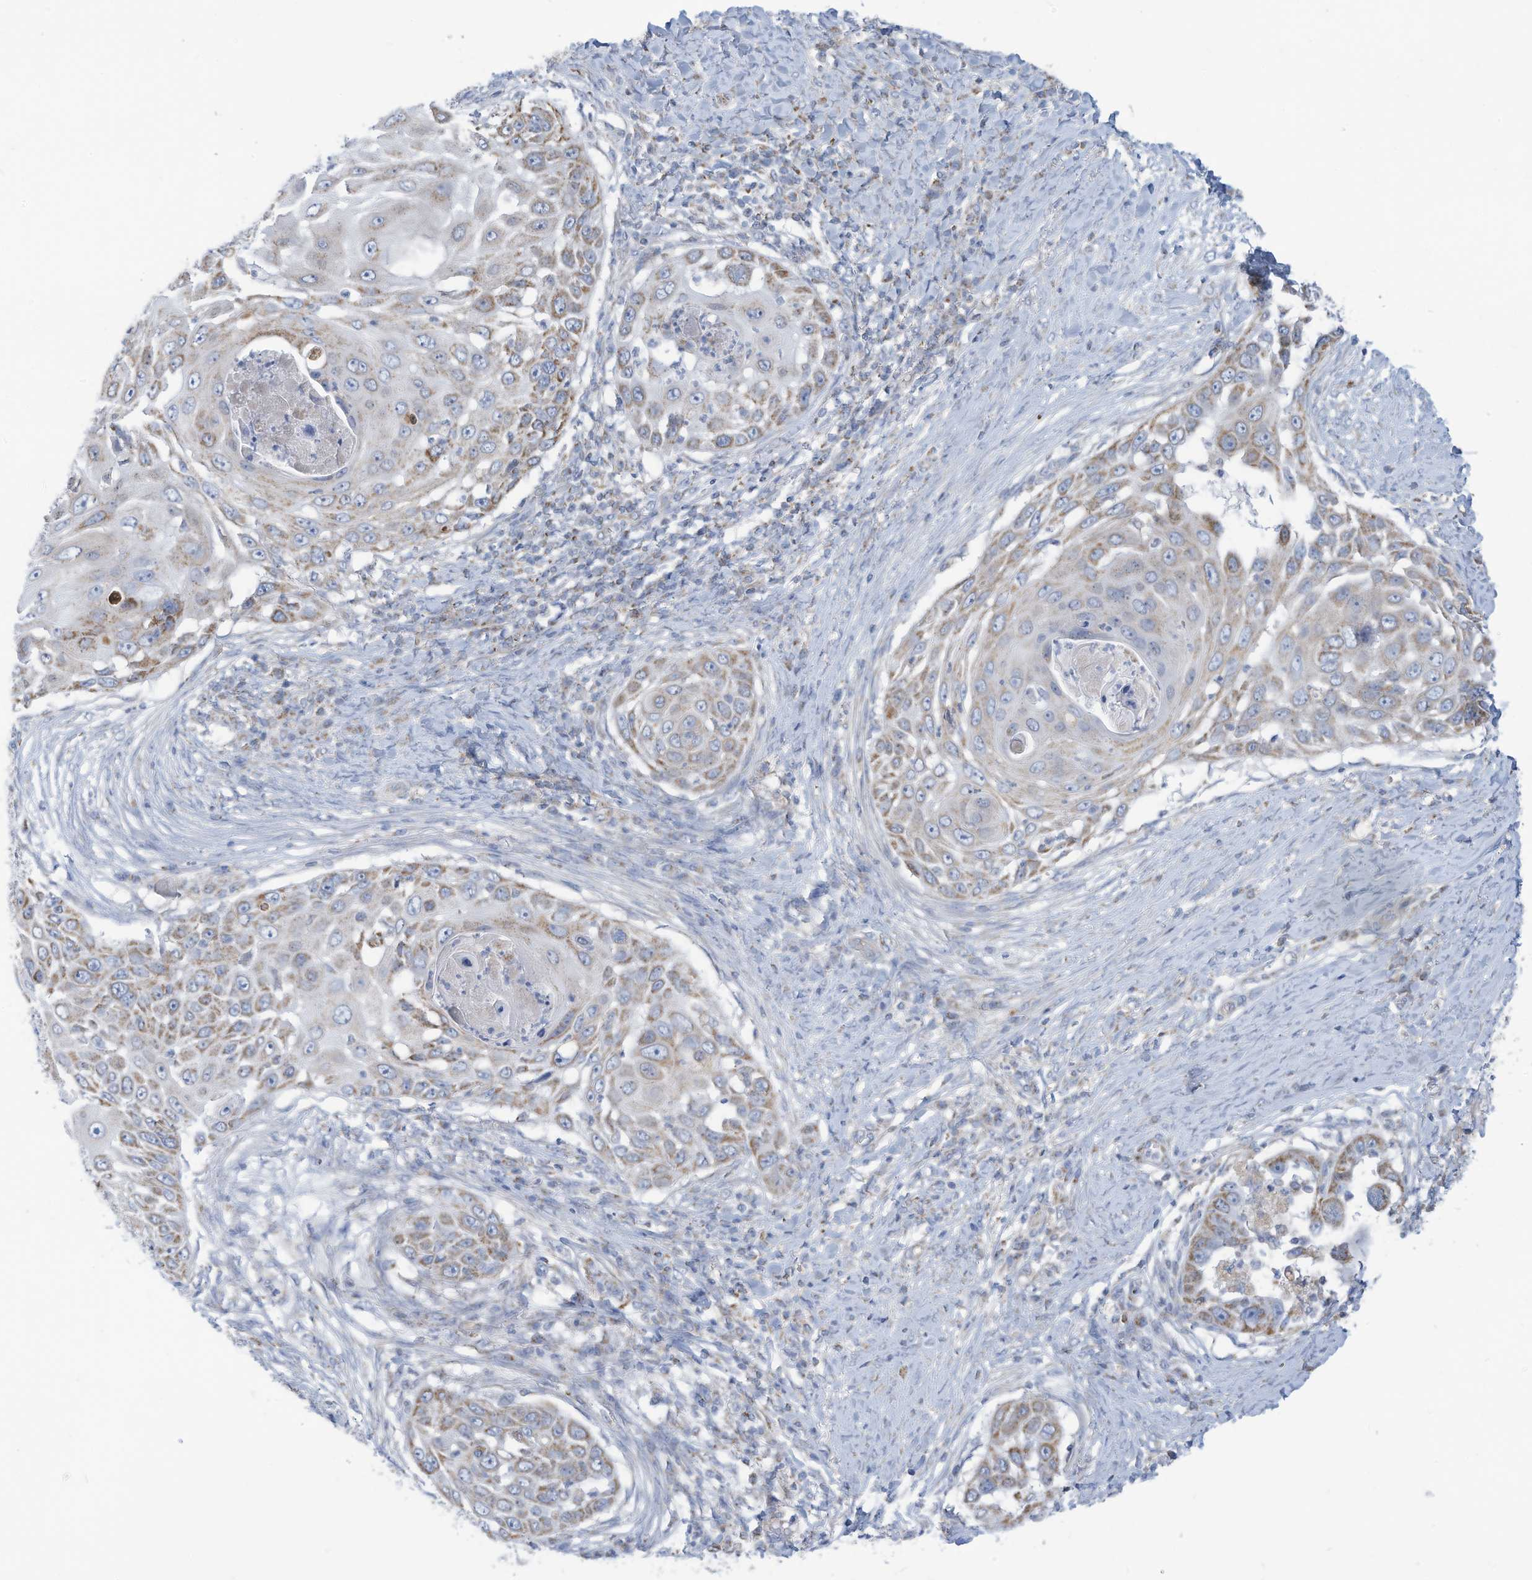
{"staining": {"intensity": "moderate", "quantity": "<25%", "location": "cytoplasmic/membranous"}, "tissue": "skin cancer", "cell_type": "Tumor cells", "image_type": "cancer", "snomed": [{"axis": "morphology", "description": "Squamous cell carcinoma, NOS"}, {"axis": "topography", "description": "Skin"}], "caption": "An IHC histopathology image of neoplastic tissue is shown. Protein staining in brown labels moderate cytoplasmic/membranous positivity in skin cancer (squamous cell carcinoma) within tumor cells.", "gene": "NLN", "patient": {"sex": "female", "age": 44}}